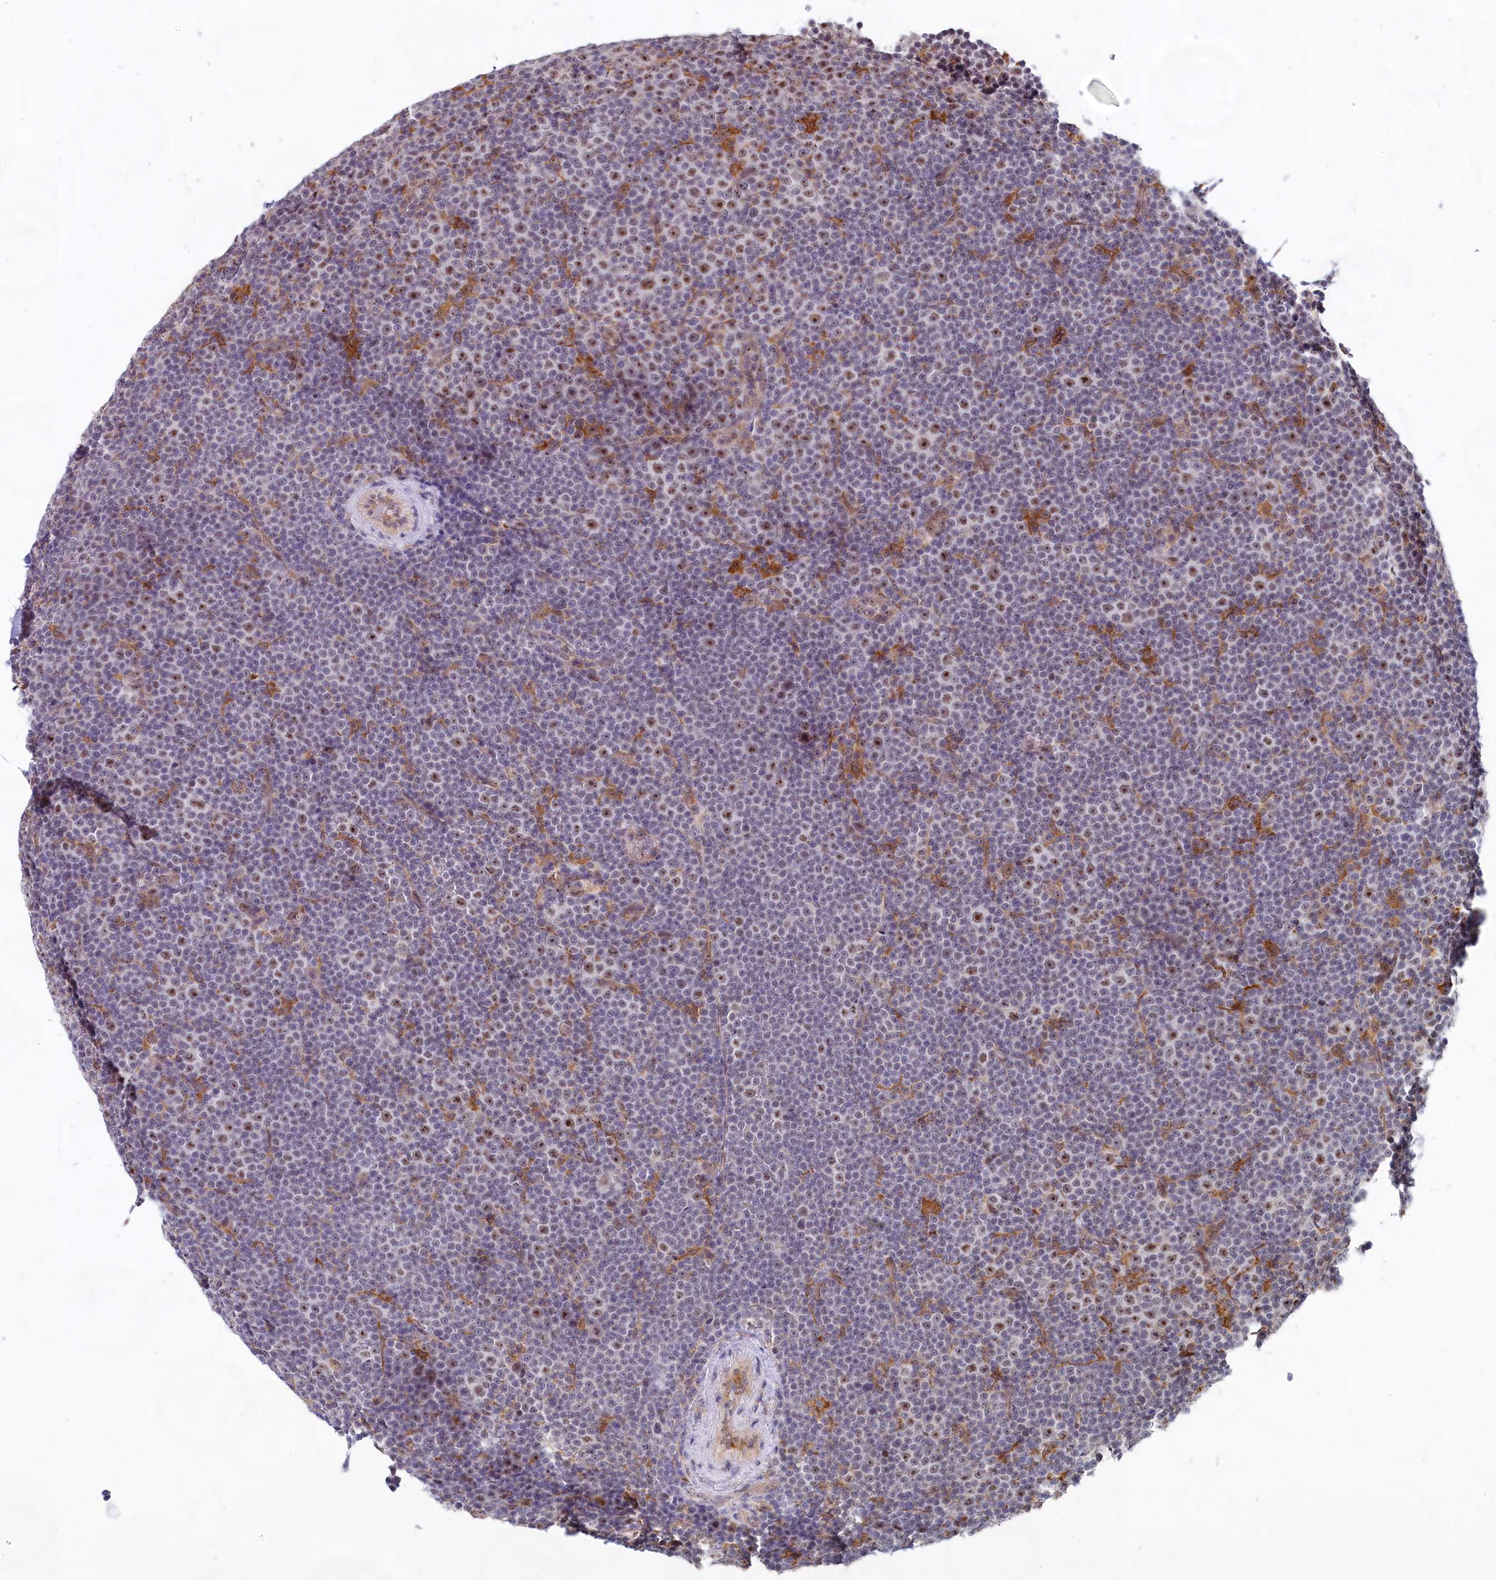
{"staining": {"intensity": "moderate", "quantity": "<25%", "location": "nuclear"}, "tissue": "lymphoma", "cell_type": "Tumor cells", "image_type": "cancer", "snomed": [{"axis": "morphology", "description": "Malignant lymphoma, non-Hodgkin's type, Low grade"}, {"axis": "topography", "description": "Lymph node"}], "caption": "The photomicrograph shows a brown stain indicating the presence of a protein in the nuclear of tumor cells in low-grade malignant lymphoma, non-Hodgkin's type.", "gene": "C1D", "patient": {"sex": "female", "age": 67}}